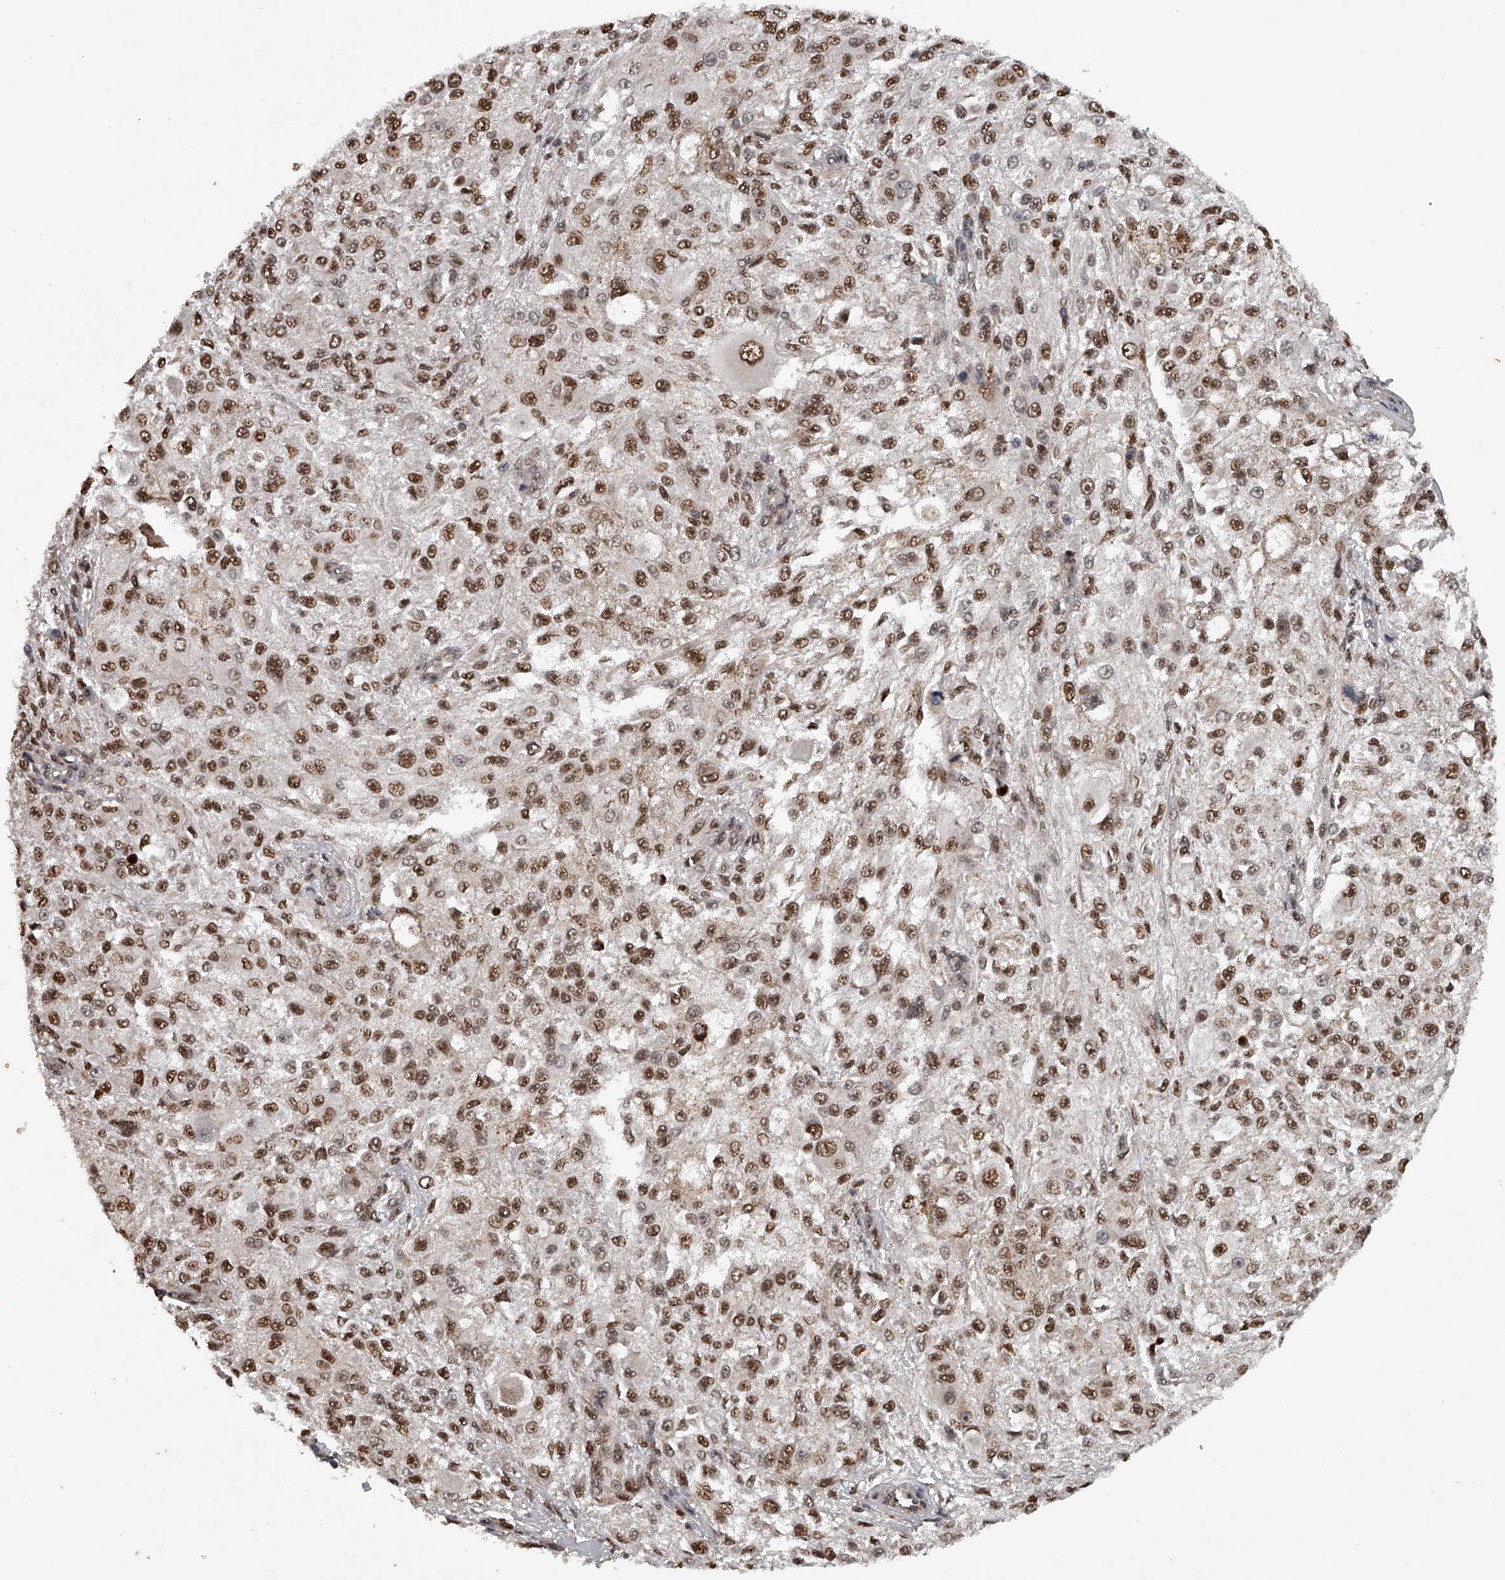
{"staining": {"intensity": "moderate", "quantity": ">75%", "location": "nuclear"}, "tissue": "melanoma", "cell_type": "Tumor cells", "image_type": "cancer", "snomed": [{"axis": "morphology", "description": "Necrosis, NOS"}, {"axis": "morphology", "description": "Malignant melanoma, NOS"}, {"axis": "topography", "description": "Skin"}], "caption": "IHC micrograph of neoplastic tissue: human melanoma stained using immunohistochemistry shows medium levels of moderate protein expression localized specifically in the nuclear of tumor cells, appearing as a nuclear brown color.", "gene": "PLEKHG1", "patient": {"sex": "female", "age": 87}}